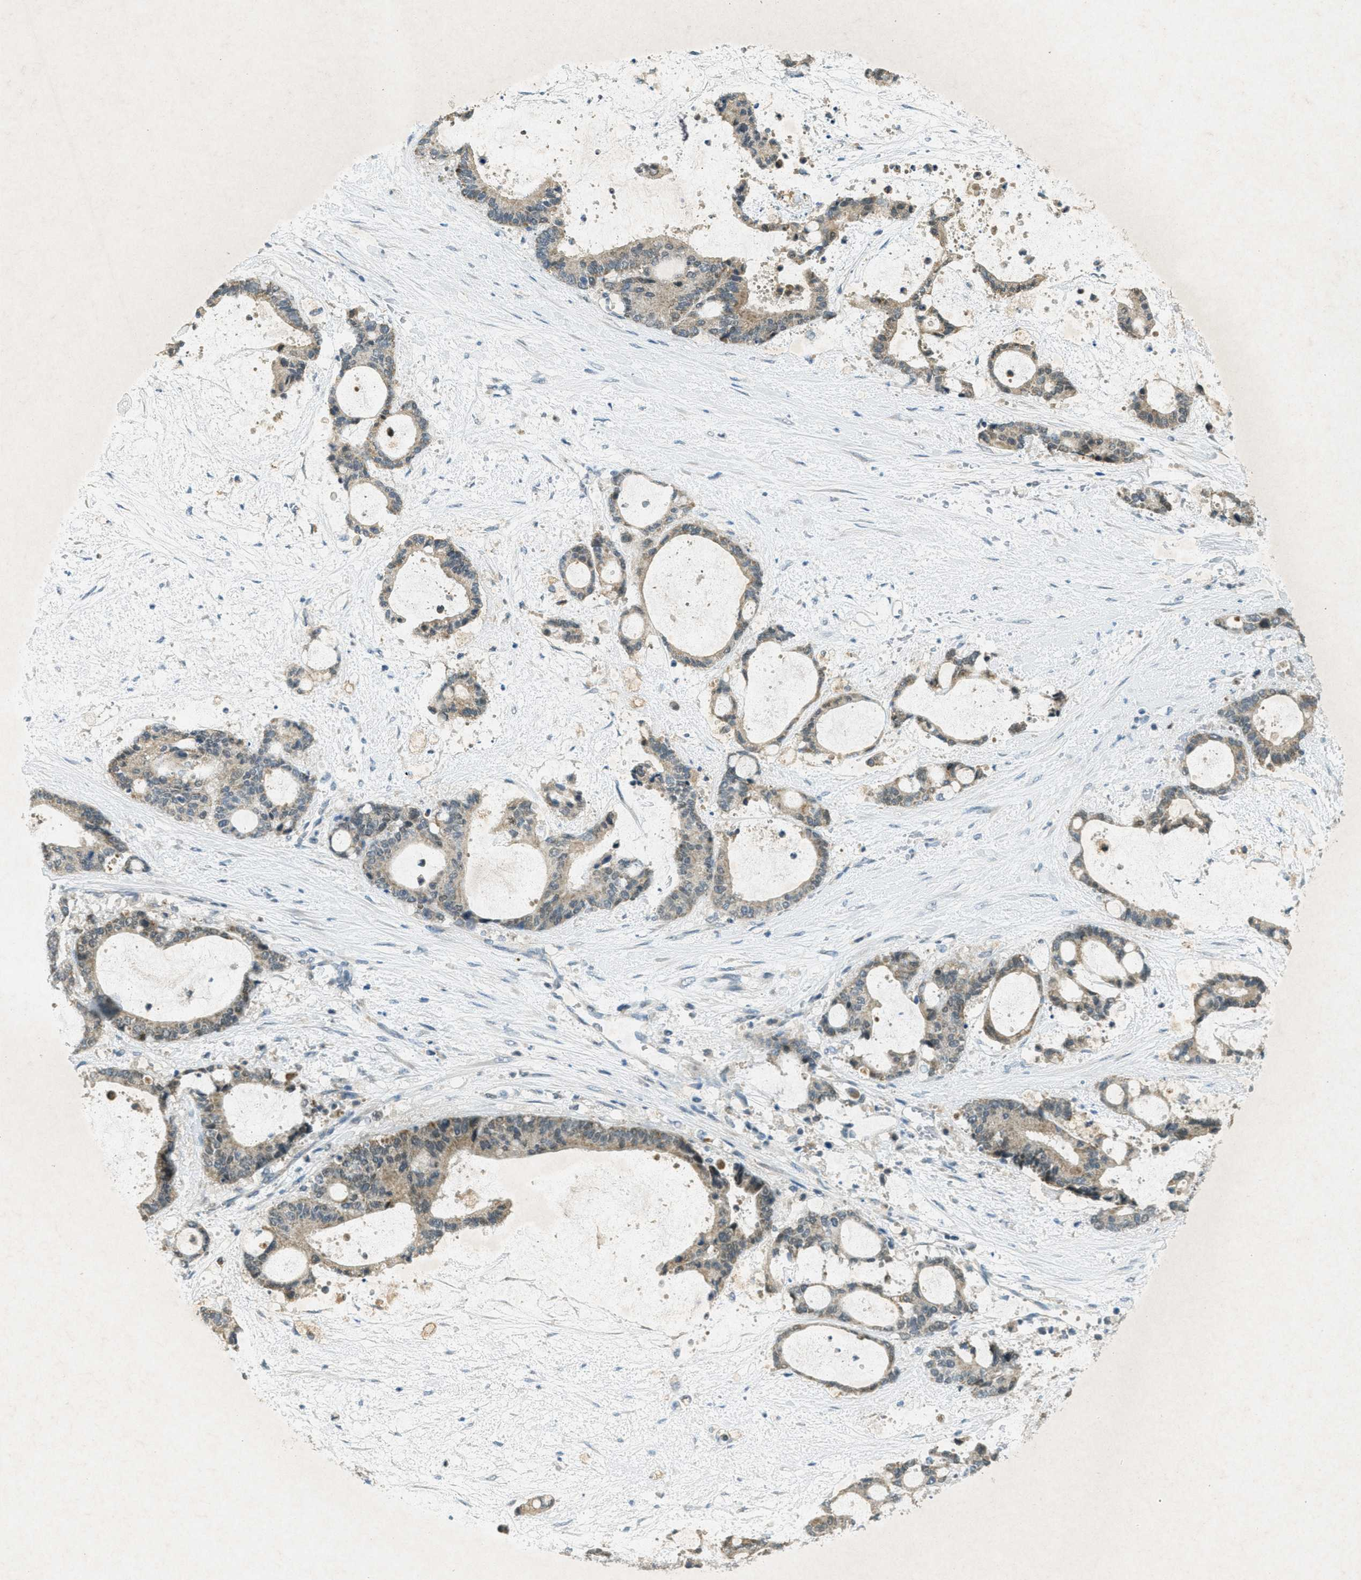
{"staining": {"intensity": "weak", "quantity": ">75%", "location": "cytoplasmic/membranous"}, "tissue": "liver cancer", "cell_type": "Tumor cells", "image_type": "cancer", "snomed": [{"axis": "morphology", "description": "Normal tissue, NOS"}, {"axis": "morphology", "description": "Cholangiocarcinoma"}, {"axis": "topography", "description": "Liver"}, {"axis": "topography", "description": "Peripheral nerve tissue"}], "caption": "There is low levels of weak cytoplasmic/membranous positivity in tumor cells of liver cancer (cholangiocarcinoma), as demonstrated by immunohistochemical staining (brown color).", "gene": "TCF20", "patient": {"sex": "female", "age": 73}}